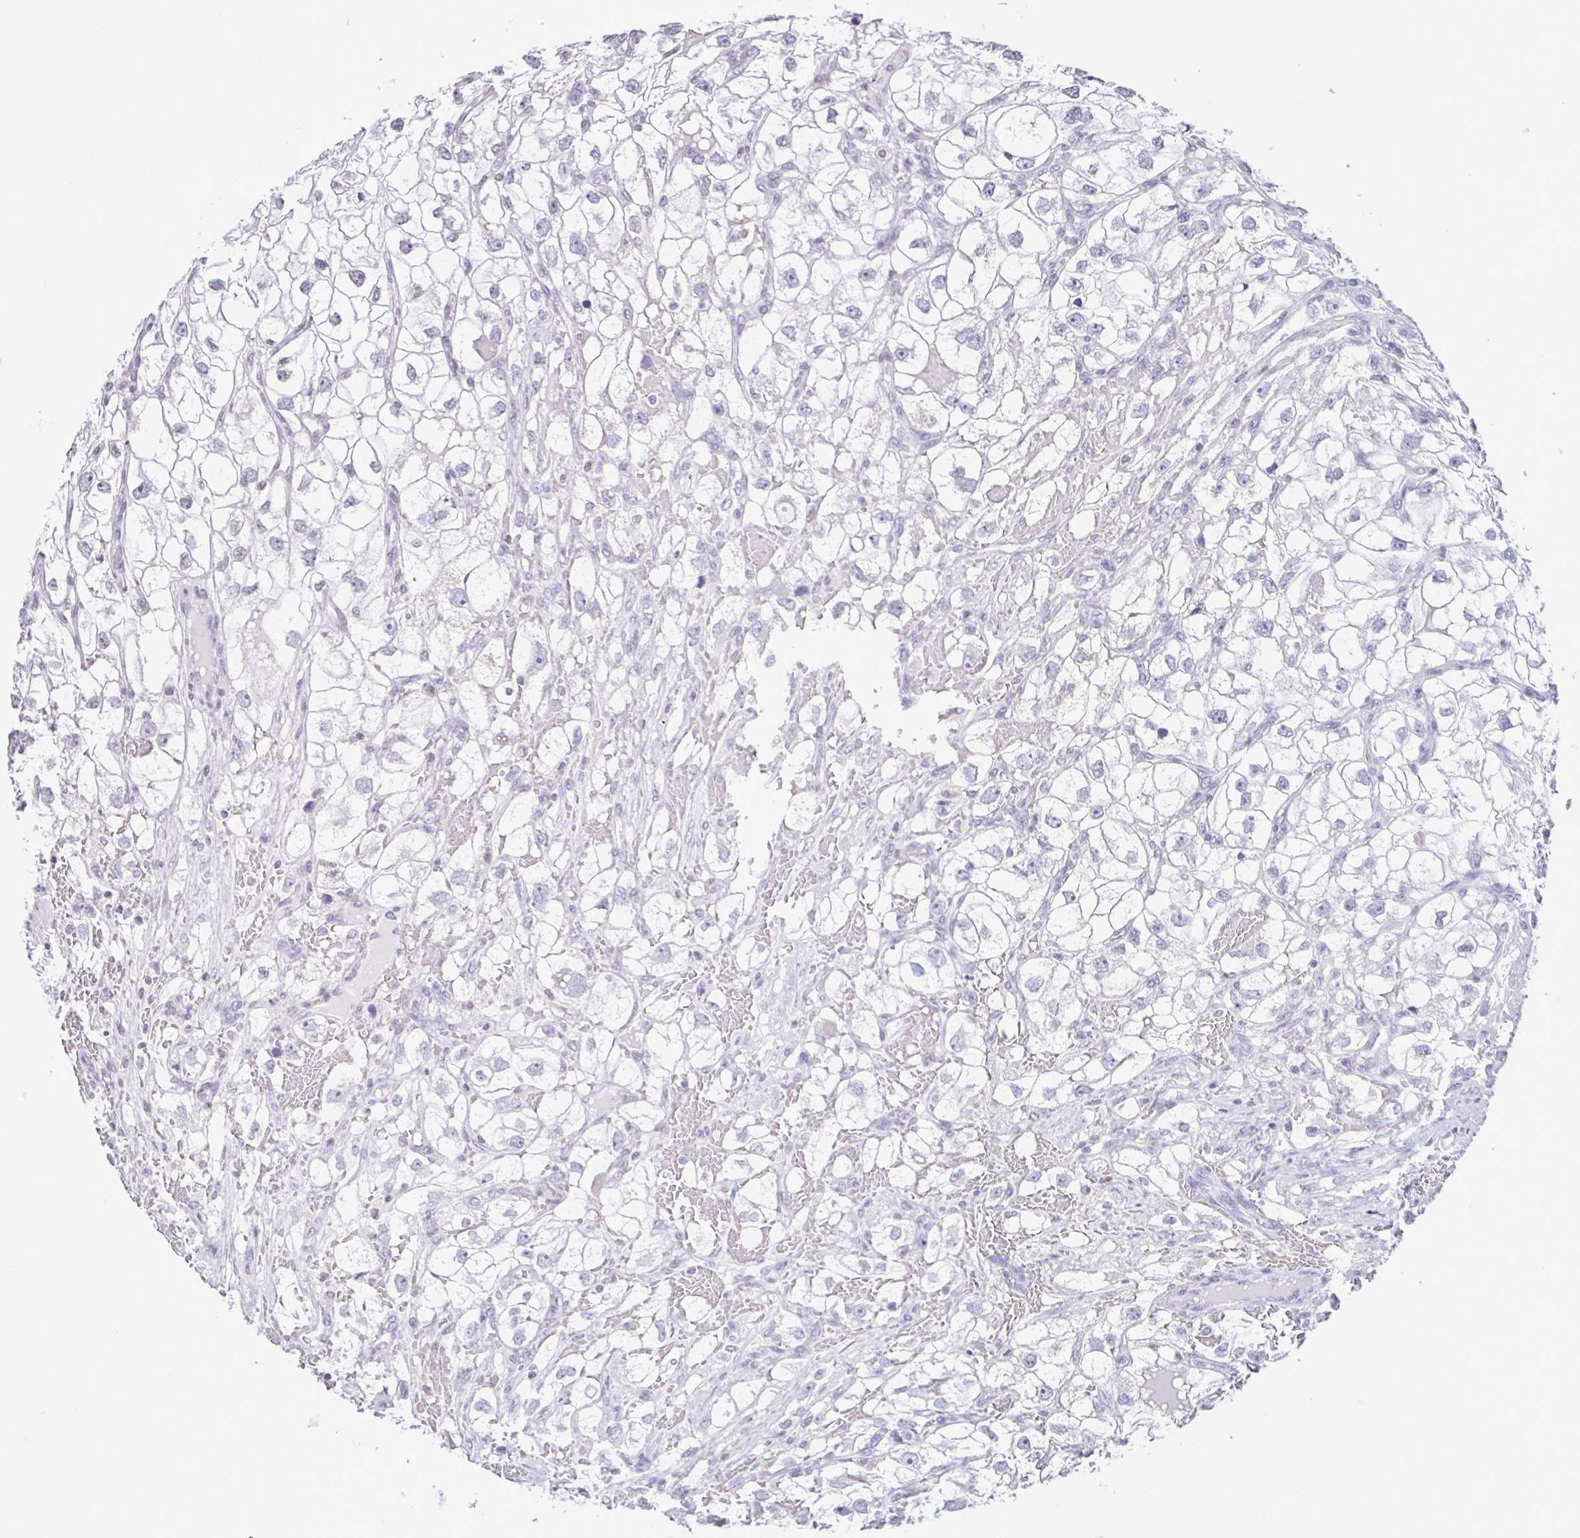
{"staining": {"intensity": "negative", "quantity": "none", "location": "none"}, "tissue": "renal cancer", "cell_type": "Tumor cells", "image_type": "cancer", "snomed": [{"axis": "morphology", "description": "Adenocarcinoma, NOS"}, {"axis": "topography", "description": "Kidney"}], "caption": "An immunohistochemistry image of adenocarcinoma (renal) is shown. There is no staining in tumor cells of adenocarcinoma (renal). (Immunohistochemistry, brightfield microscopy, high magnification).", "gene": "VCY1B", "patient": {"sex": "male", "age": 59}}